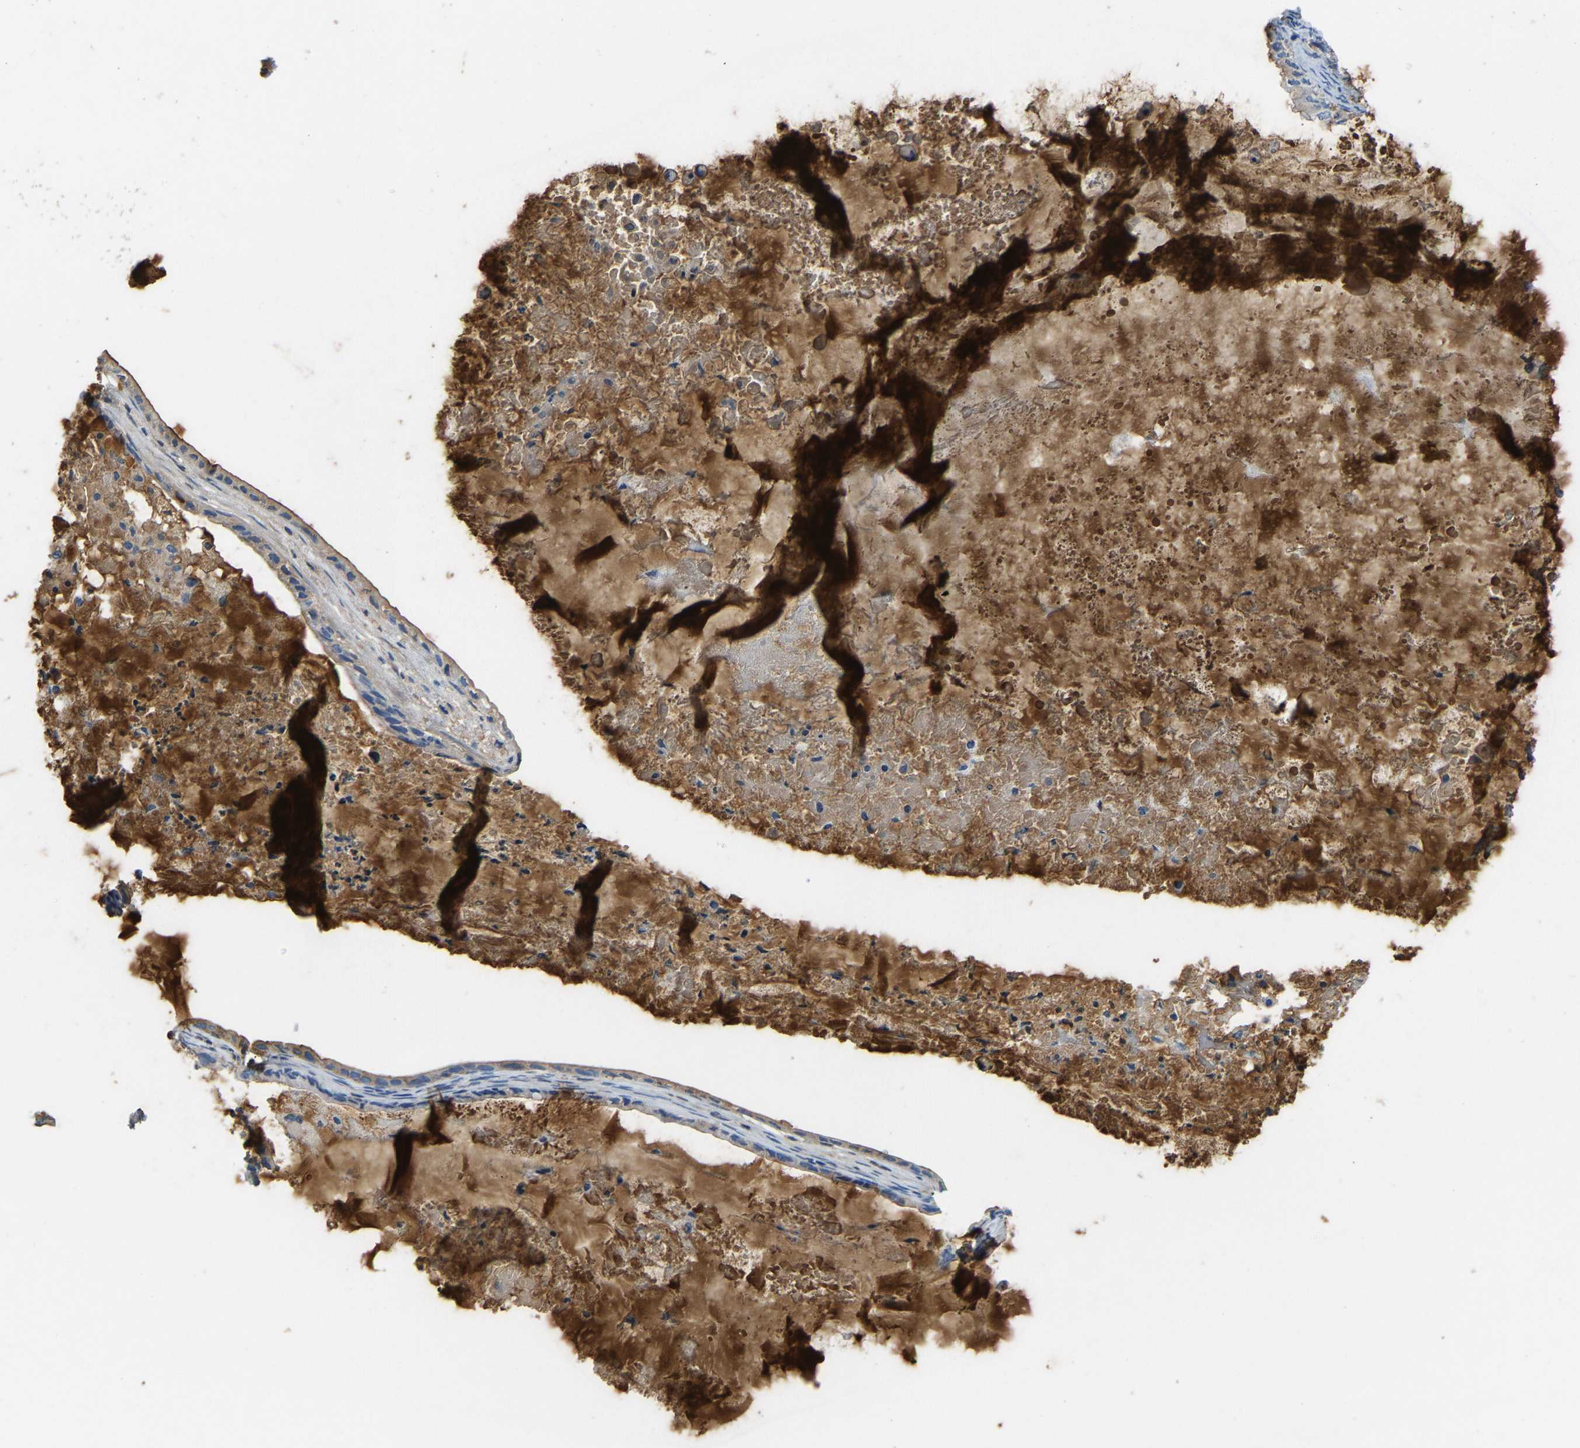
{"staining": {"intensity": "moderate", "quantity": ">75%", "location": "cytoplasmic/membranous"}, "tissue": "ovarian cancer", "cell_type": "Tumor cells", "image_type": "cancer", "snomed": [{"axis": "morphology", "description": "Cystadenocarcinoma, mucinous, NOS"}, {"axis": "topography", "description": "Ovary"}], "caption": "An IHC micrograph of tumor tissue is shown. Protein staining in brown labels moderate cytoplasmic/membranous positivity in ovarian cancer (mucinous cystadenocarcinoma) within tumor cells.", "gene": "STC1", "patient": {"sex": "female", "age": 80}}